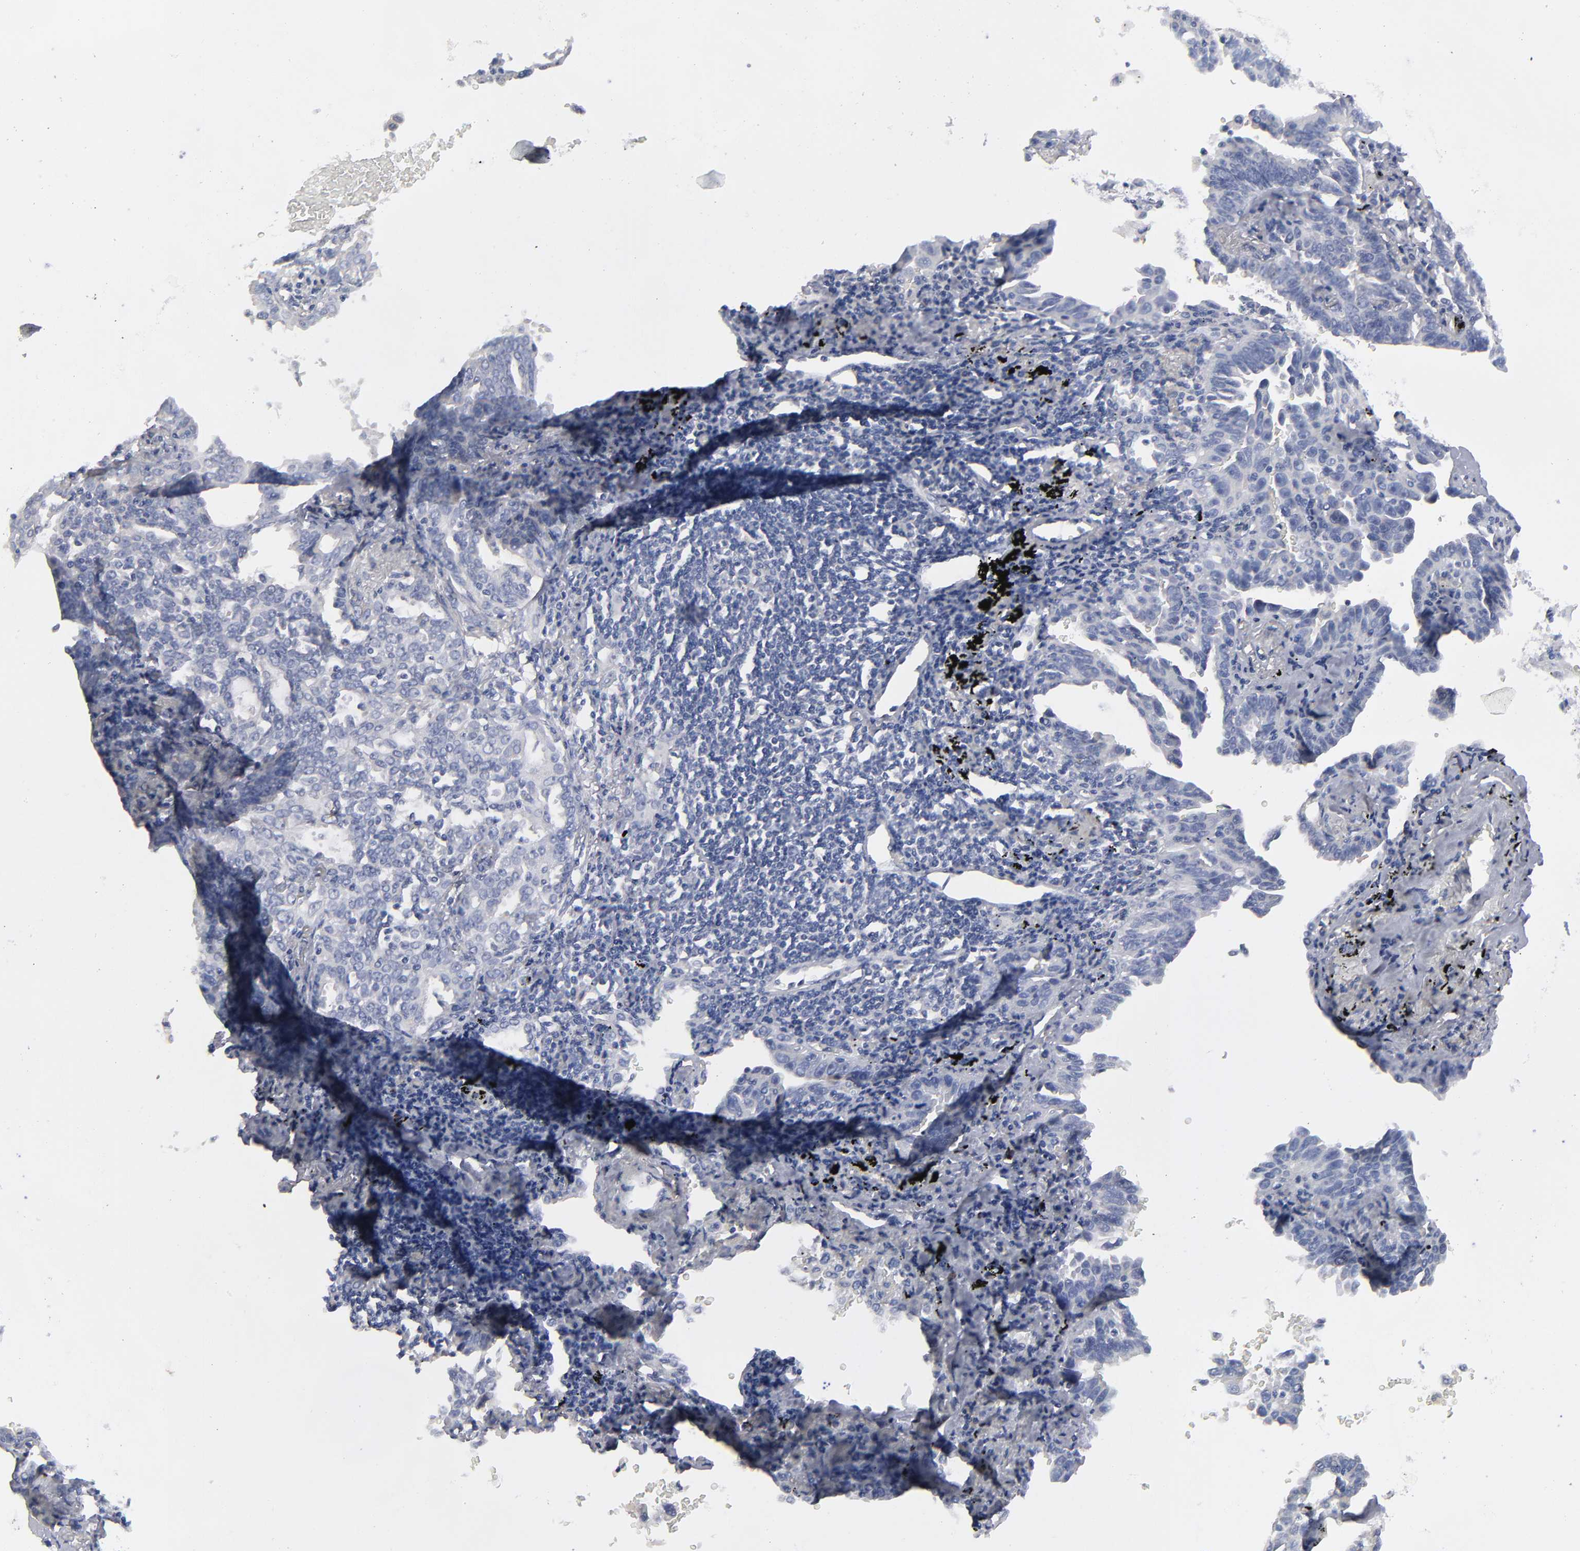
{"staining": {"intensity": "negative", "quantity": "none", "location": "none"}, "tissue": "lung cancer", "cell_type": "Tumor cells", "image_type": "cancer", "snomed": [{"axis": "morphology", "description": "Adenocarcinoma, NOS"}, {"axis": "topography", "description": "Lung"}], "caption": "This is an IHC image of lung adenocarcinoma. There is no positivity in tumor cells.", "gene": "CCDC80", "patient": {"sex": "female", "age": 64}}